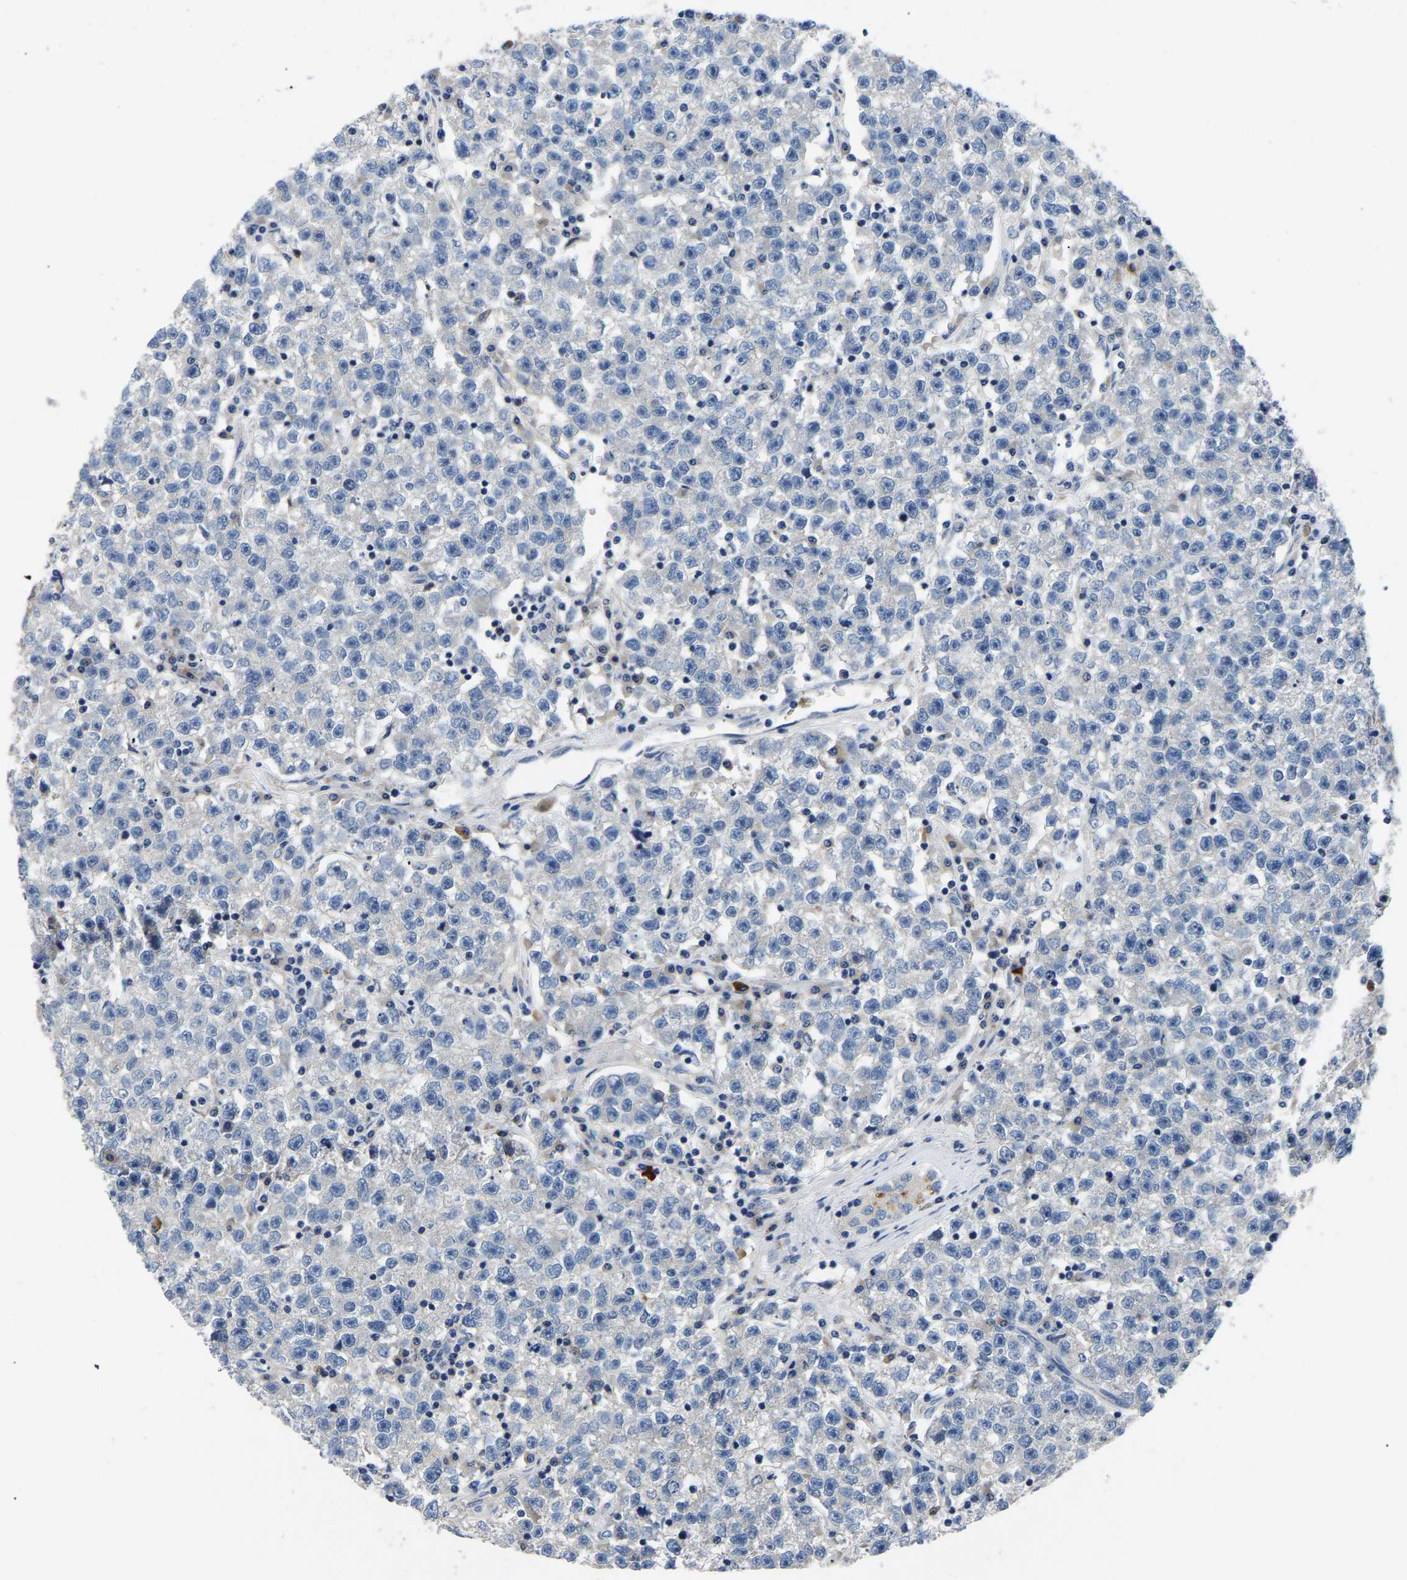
{"staining": {"intensity": "negative", "quantity": "none", "location": "none"}, "tissue": "testis cancer", "cell_type": "Tumor cells", "image_type": "cancer", "snomed": [{"axis": "morphology", "description": "Seminoma, NOS"}, {"axis": "topography", "description": "Testis"}], "caption": "Testis cancer was stained to show a protein in brown. There is no significant expression in tumor cells.", "gene": "TOR1B", "patient": {"sex": "male", "age": 22}}